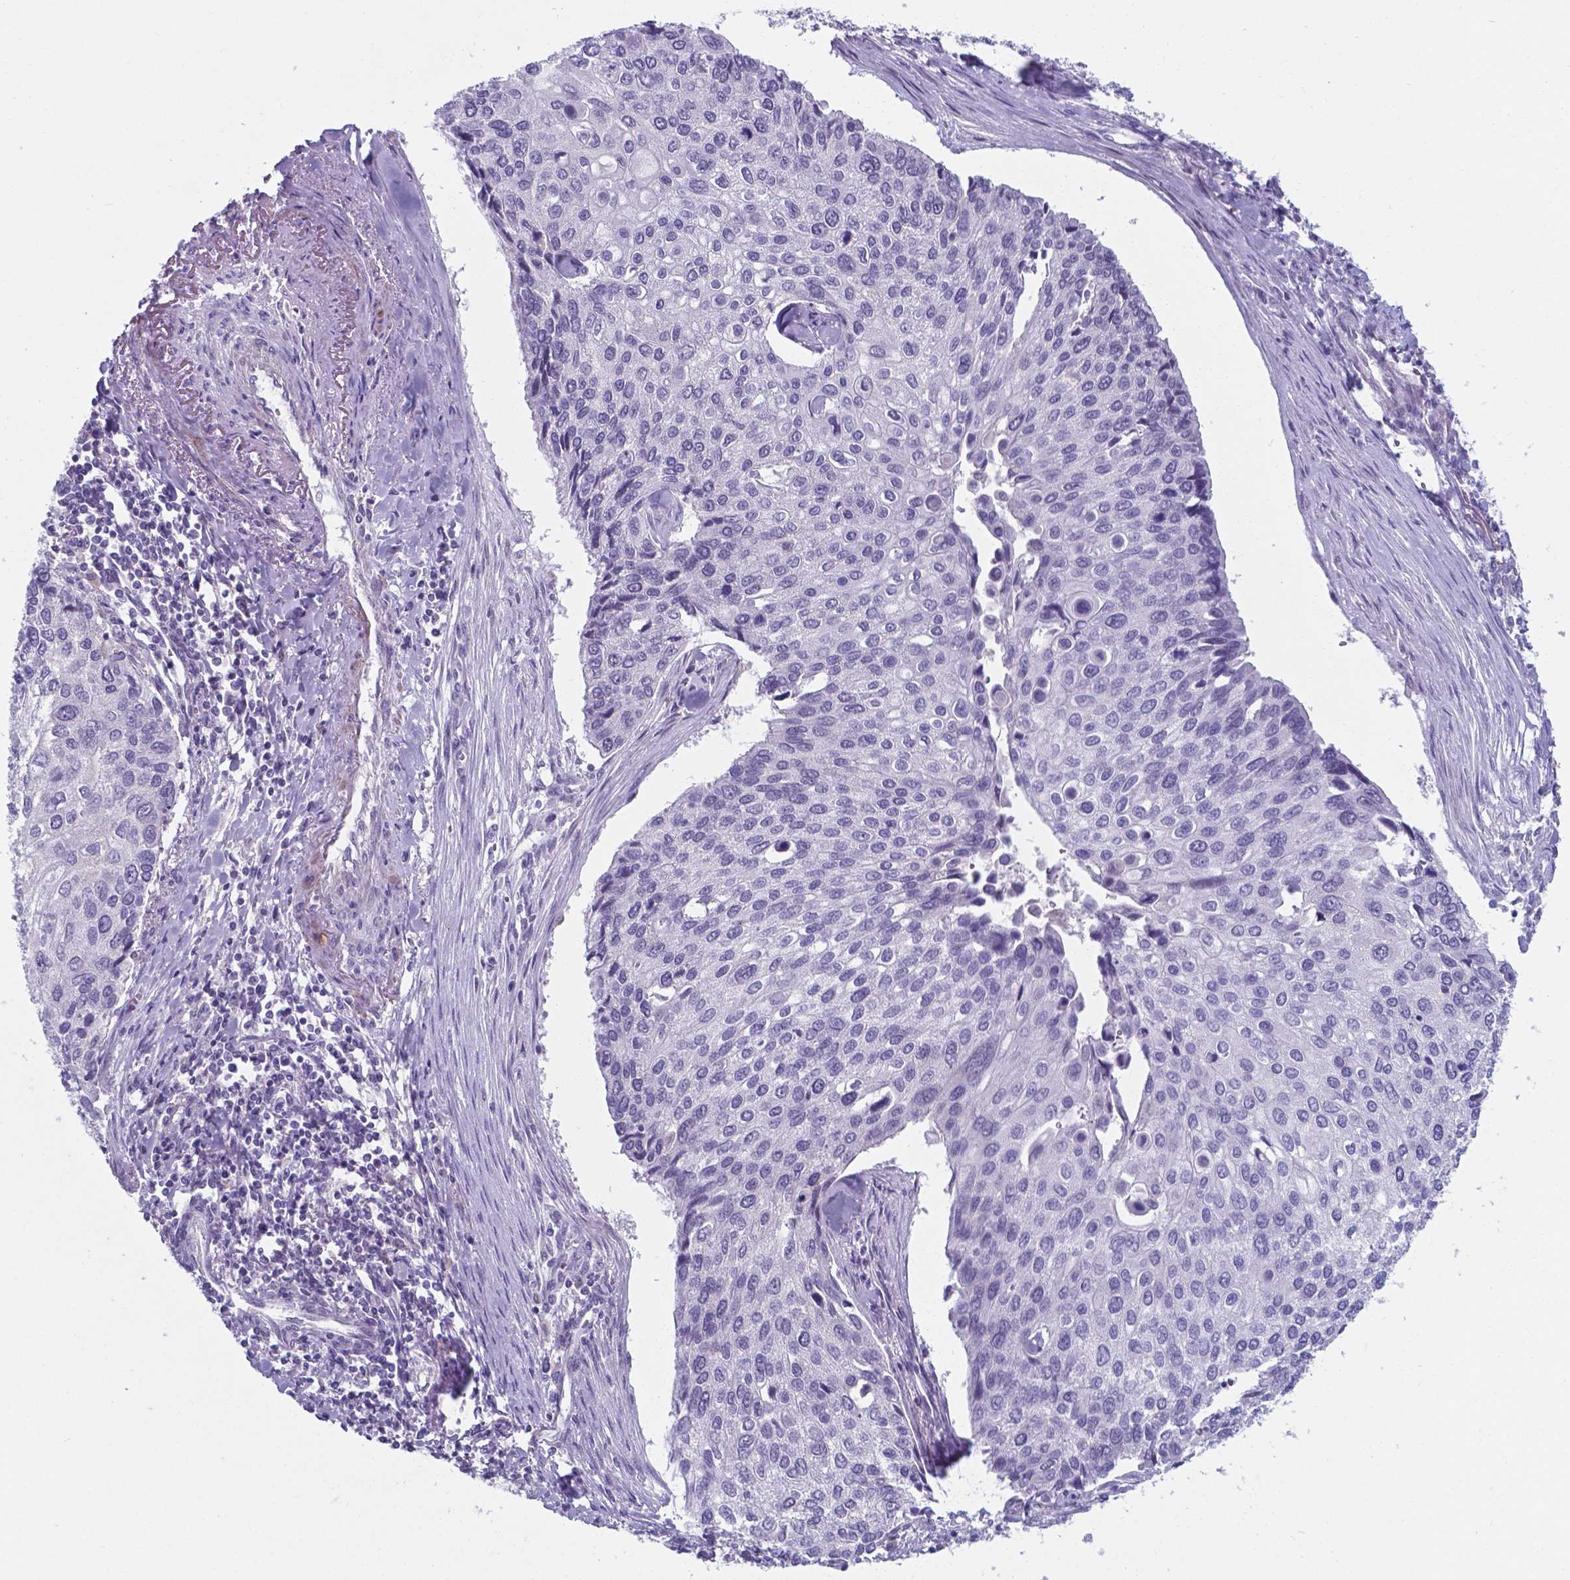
{"staining": {"intensity": "negative", "quantity": "none", "location": "none"}, "tissue": "lung cancer", "cell_type": "Tumor cells", "image_type": "cancer", "snomed": [{"axis": "morphology", "description": "Squamous cell carcinoma, NOS"}, {"axis": "morphology", "description": "Squamous cell carcinoma, metastatic, NOS"}, {"axis": "topography", "description": "Lung"}], "caption": "Immunohistochemistry (IHC) histopathology image of neoplastic tissue: human metastatic squamous cell carcinoma (lung) stained with DAB (3,3'-diaminobenzidine) displays no significant protein expression in tumor cells.", "gene": "AP5B1", "patient": {"sex": "male", "age": 63}}